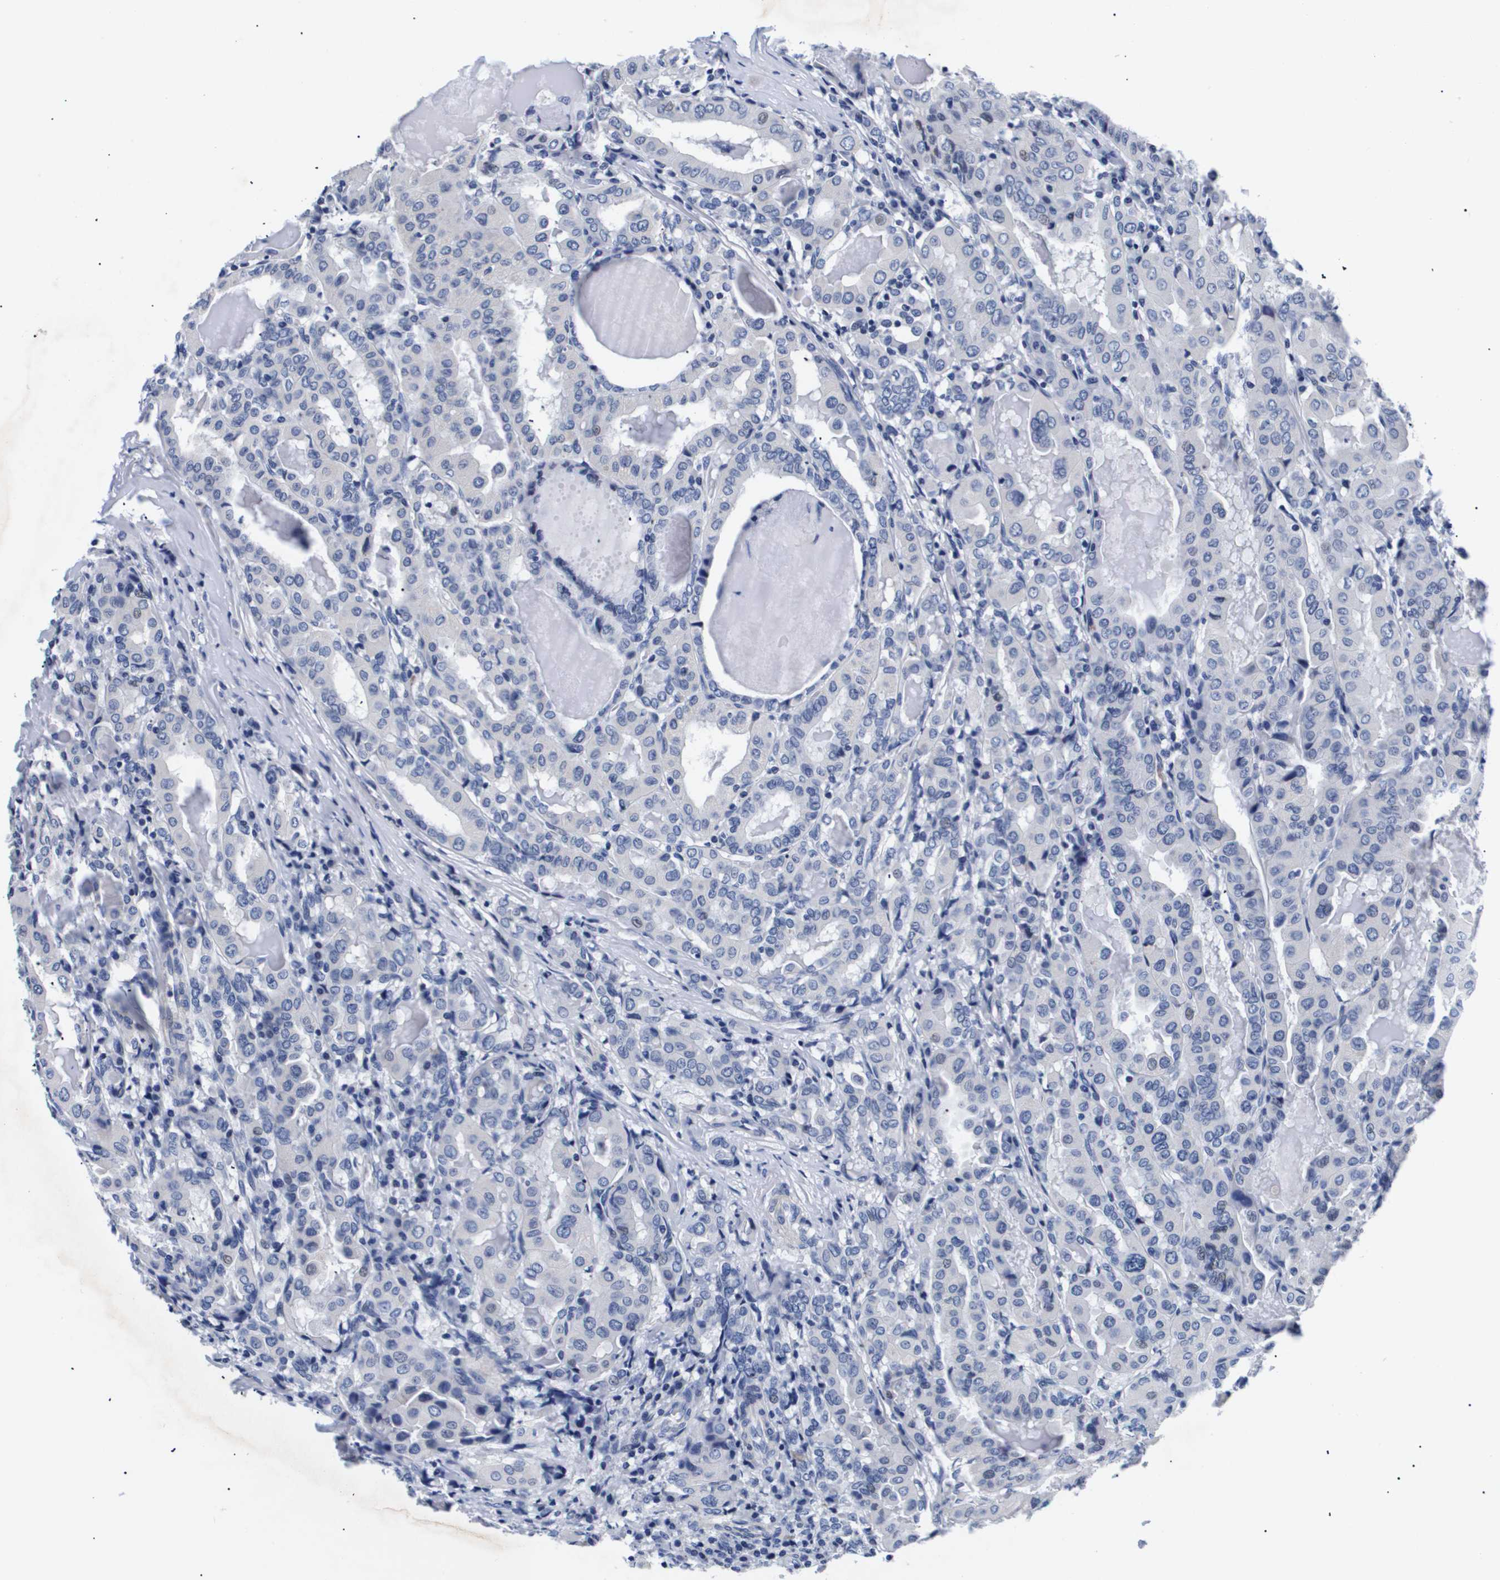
{"staining": {"intensity": "weak", "quantity": "<25%", "location": "nuclear"}, "tissue": "thyroid cancer", "cell_type": "Tumor cells", "image_type": "cancer", "snomed": [{"axis": "morphology", "description": "Papillary adenocarcinoma, NOS"}, {"axis": "topography", "description": "Thyroid gland"}], "caption": "IHC histopathology image of neoplastic tissue: thyroid papillary adenocarcinoma stained with DAB (3,3'-diaminobenzidine) shows no significant protein staining in tumor cells.", "gene": "SHD", "patient": {"sex": "female", "age": 42}}